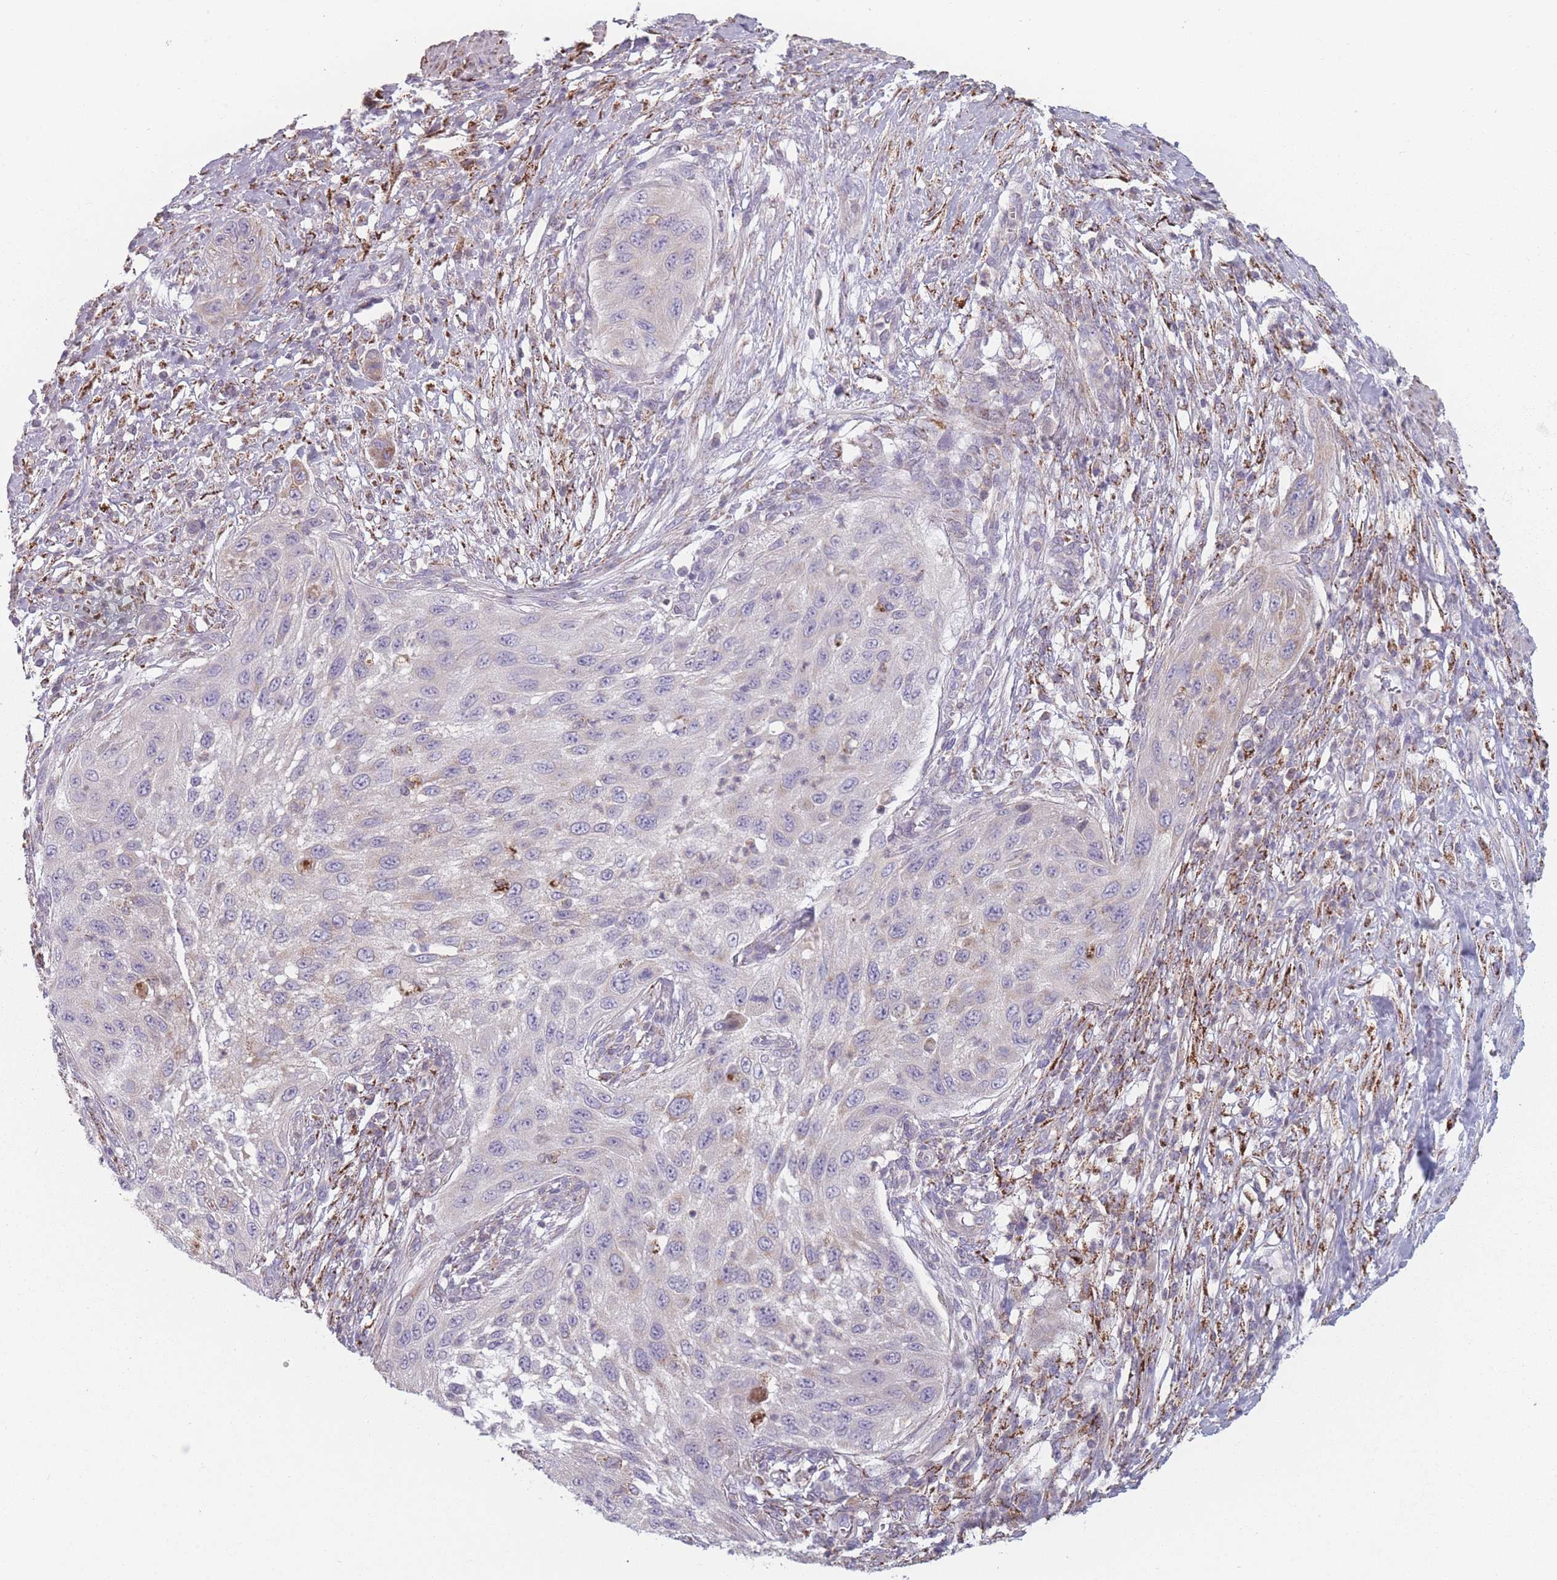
{"staining": {"intensity": "weak", "quantity": "<25%", "location": "cytoplasmic/membranous"}, "tissue": "cervical cancer", "cell_type": "Tumor cells", "image_type": "cancer", "snomed": [{"axis": "morphology", "description": "Squamous cell carcinoma, NOS"}, {"axis": "topography", "description": "Cervix"}], "caption": "This is an immunohistochemistry image of squamous cell carcinoma (cervical). There is no positivity in tumor cells.", "gene": "PEX11B", "patient": {"sex": "female", "age": 42}}